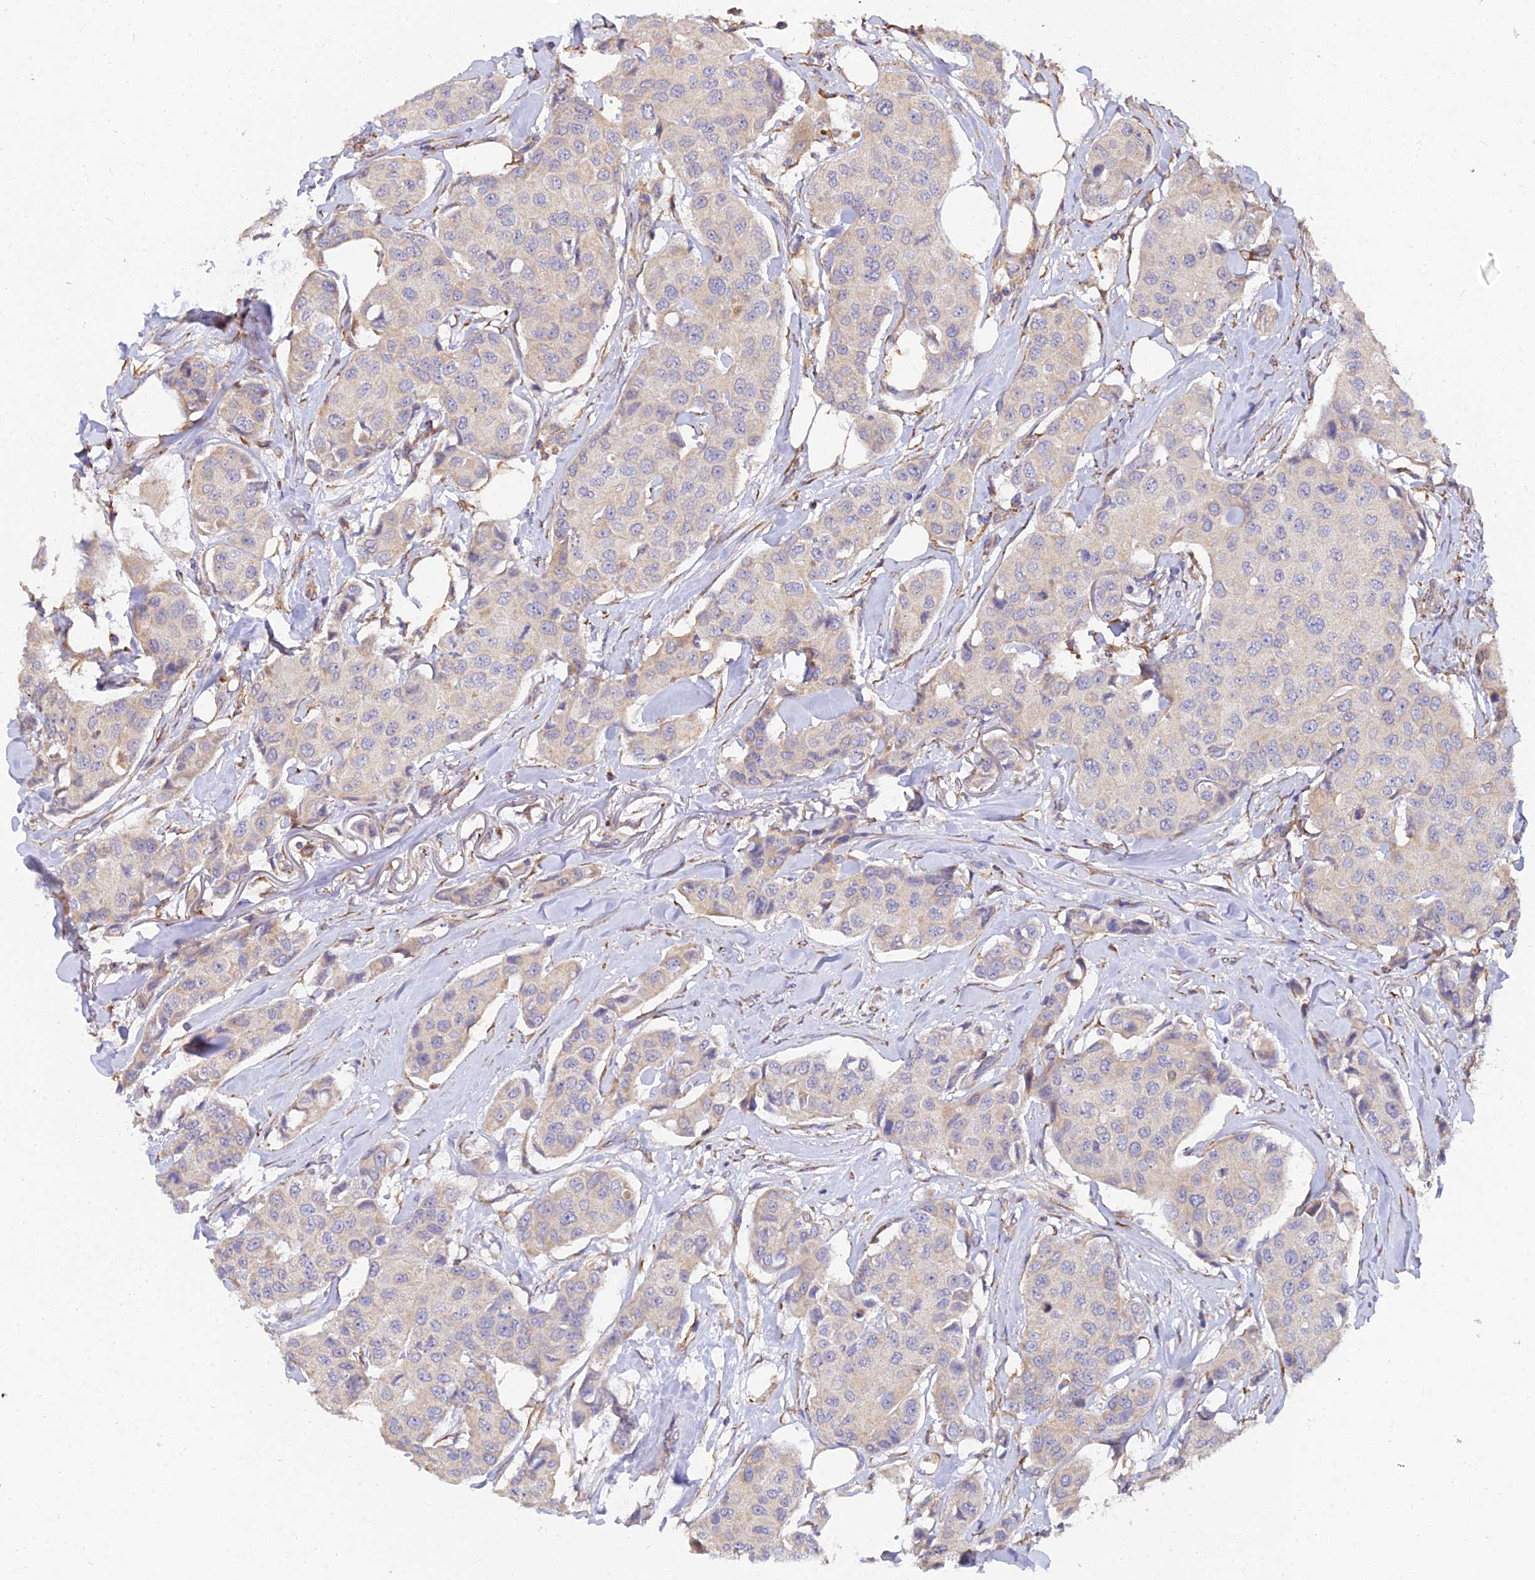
{"staining": {"intensity": "negative", "quantity": "none", "location": "none"}, "tissue": "breast cancer", "cell_type": "Tumor cells", "image_type": "cancer", "snomed": [{"axis": "morphology", "description": "Duct carcinoma"}, {"axis": "topography", "description": "Breast"}], "caption": "Photomicrograph shows no significant protein expression in tumor cells of infiltrating ductal carcinoma (breast).", "gene": "ARL8B", "patient": {"sex": "female", "age": 80}}